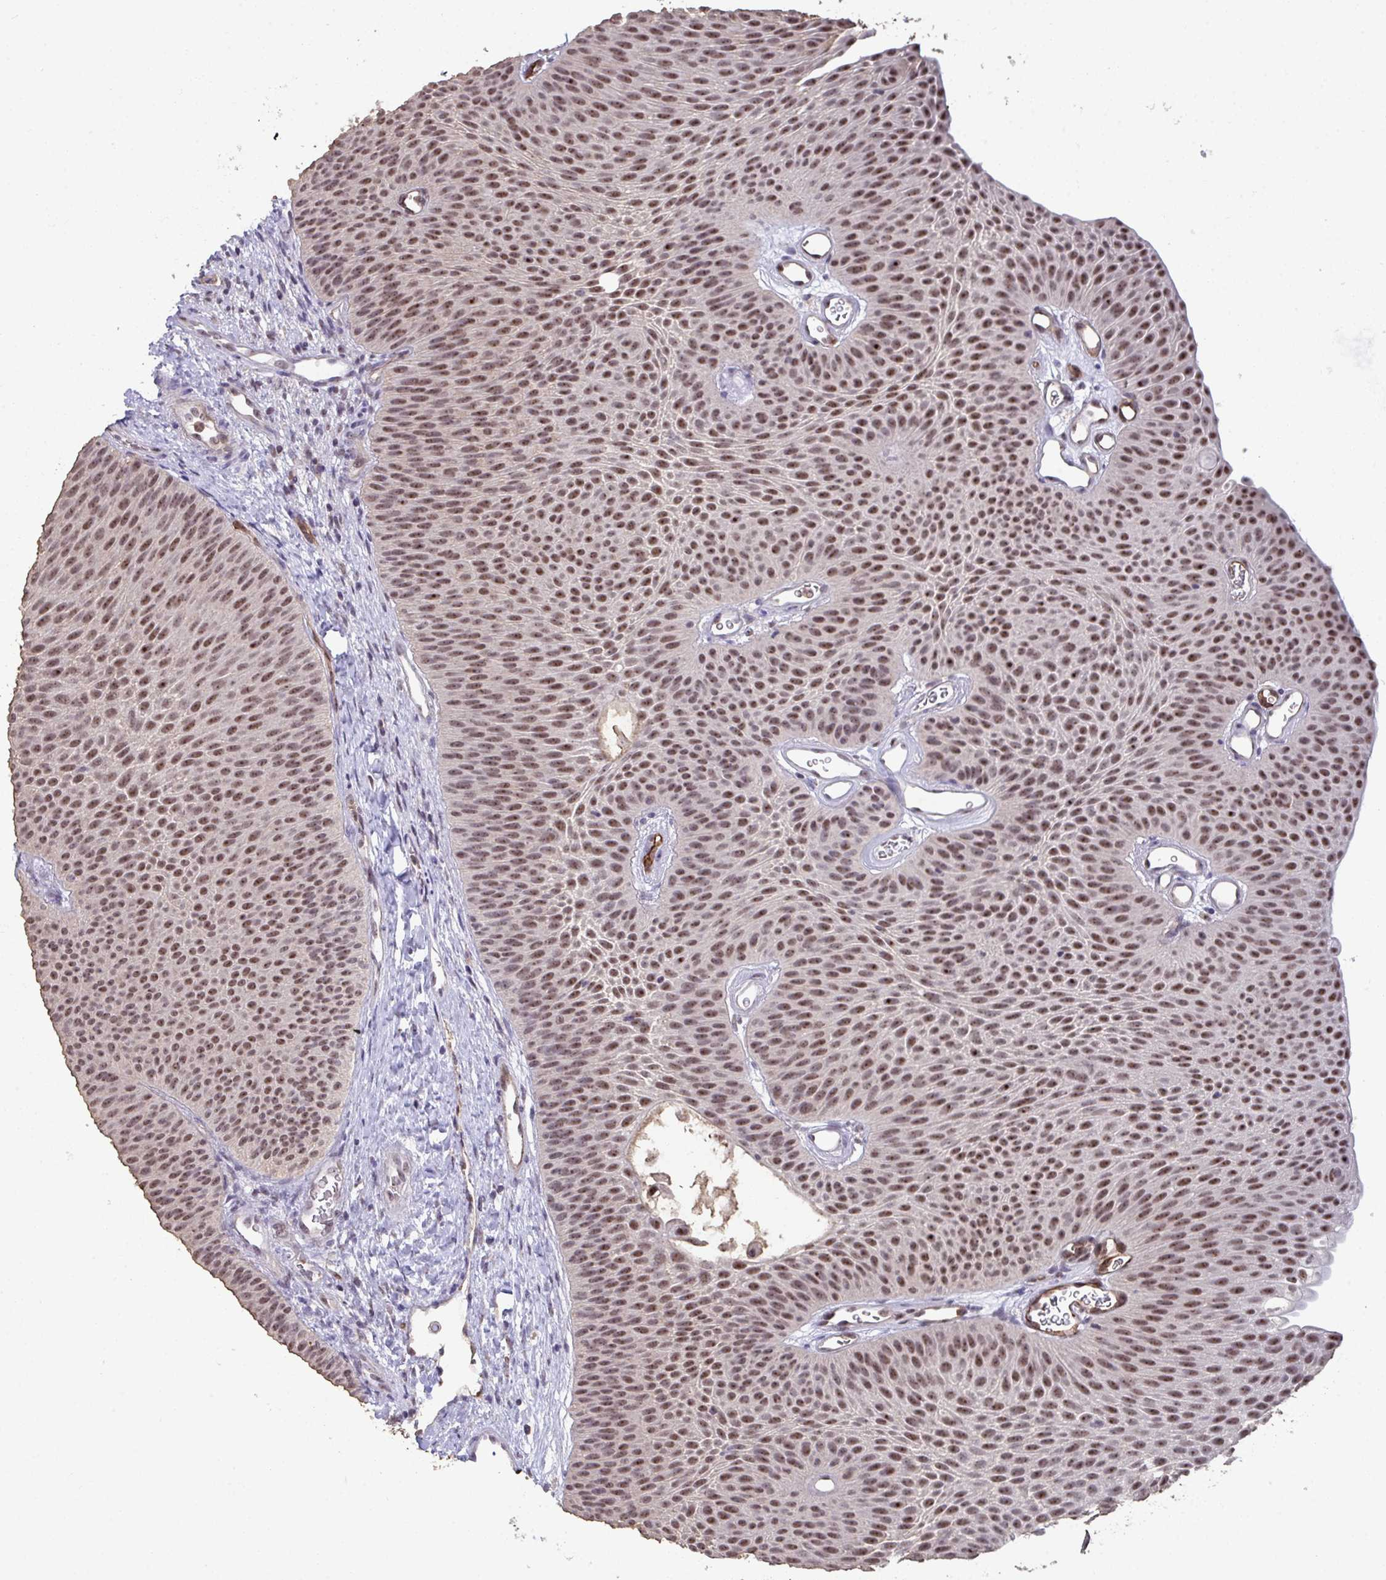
{"staining": {"intensity": "moderate", "quantity": ">75%", "location": "nuclear"}, "tissue": "urothelial cancer", "cell_type": "Tumor cells", "image_type": "cancer", "snomed": [{"axis": "morphology", "description": "Urothelial carcinoma, Low grade"}, {"axis": "topography", "description": "Urinary bladder"}], "caption": "IHC staining of urothelial carcinoma (low-grade), which displays medium levels of moderate nuclear positivity in approximately >75% of tumor cells indicating moderate nuclear protein expression. The staining was performed using DAB (3,3'-diaminobenzidine) (brown) for protein detection and nuclei were counterstained in hematoxylin (blue).", "gene": "SENP3", "patient": {"sex": "female", "age": 60}}